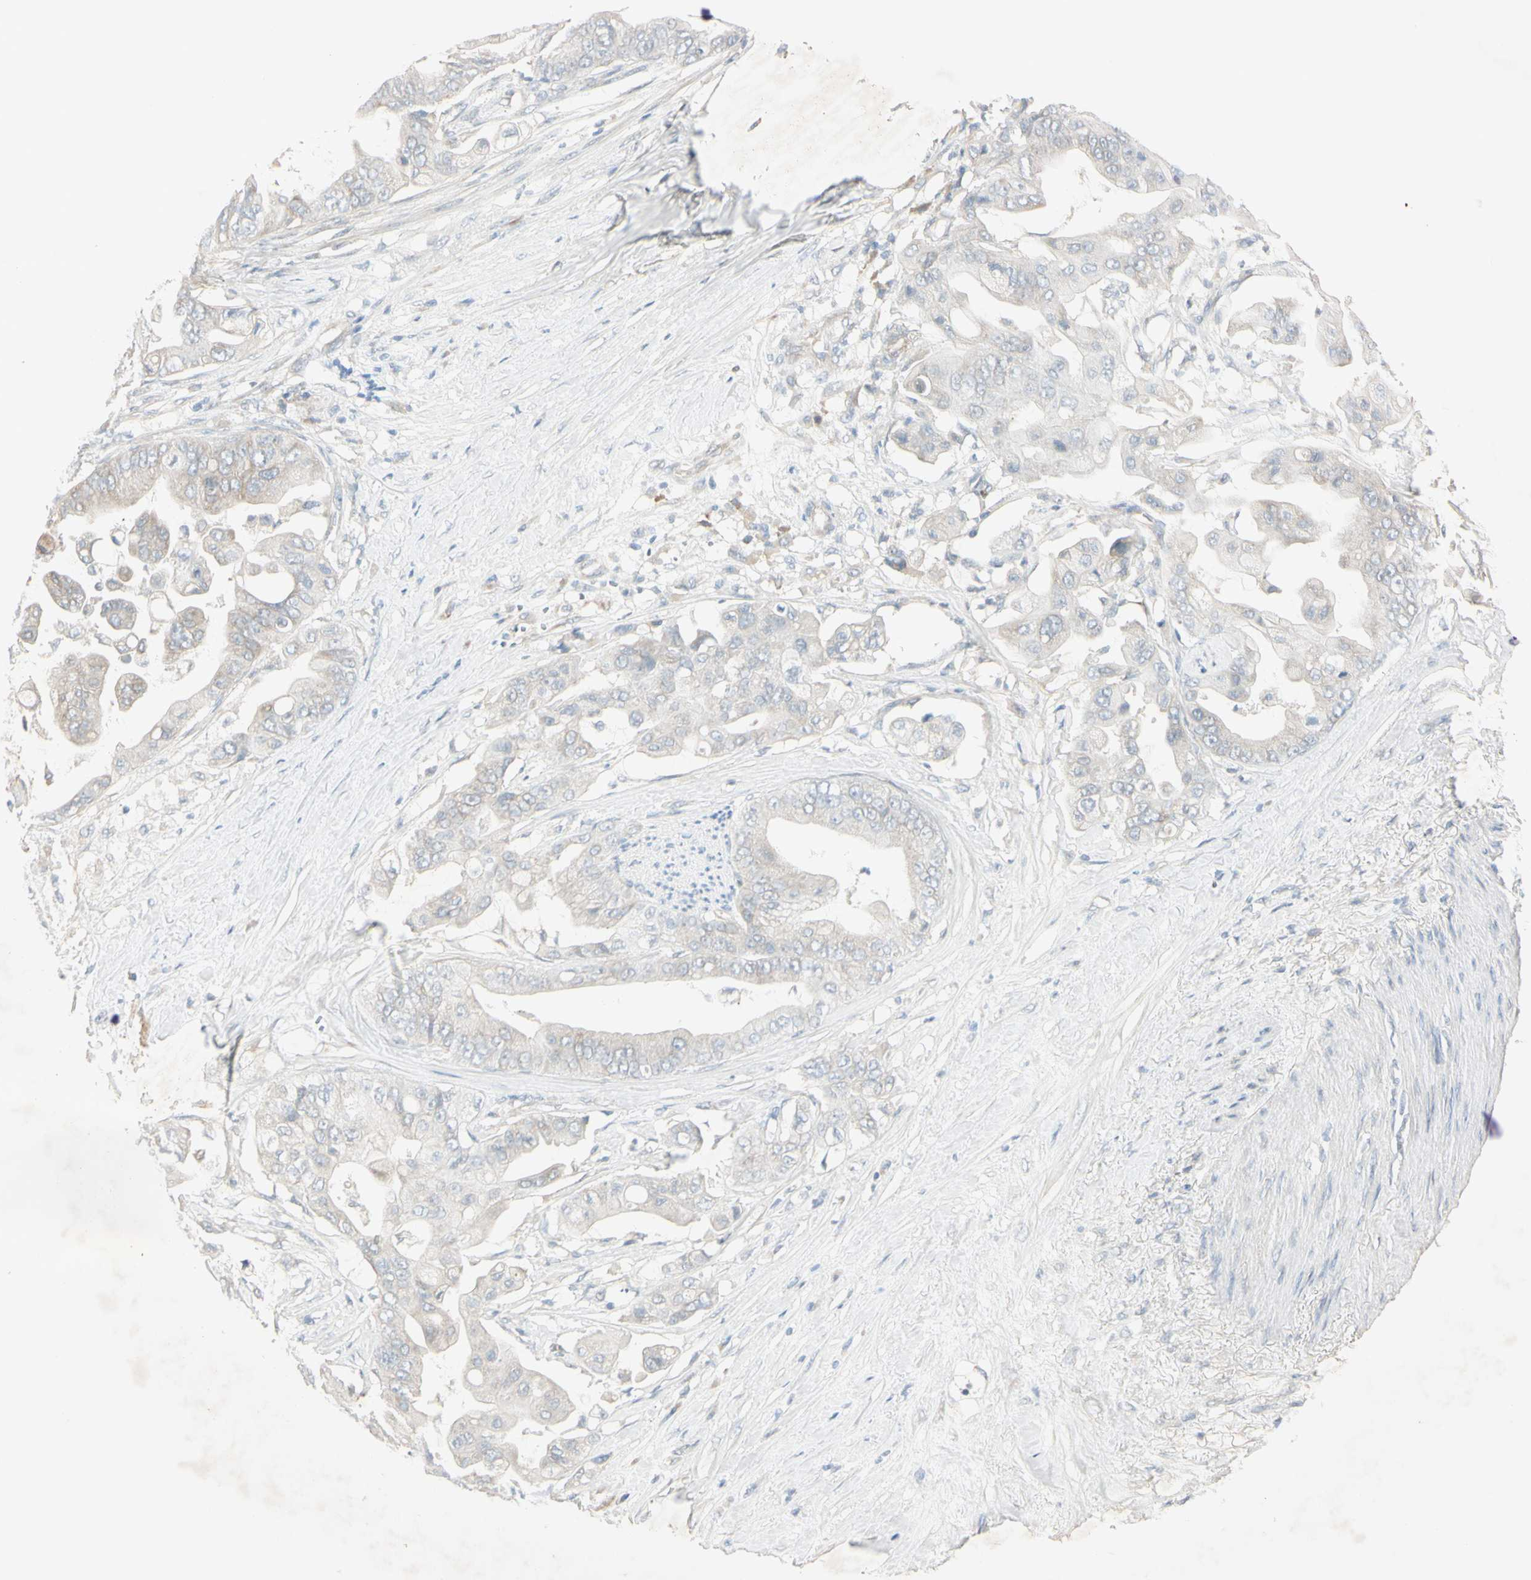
{"staining": {"intensity": "negative", "quantity": "none", "location": "none"}, "tissue": "pancreatic cancer", "cell_type": "Tumor cells", "image_type": "cancer", "snomed": [{"axis": "morphology", "description": "Adenocarcinoma, NOS"}, {"axis": "topography", "description": "Pancreas"}], "caption": "DAB (3,3'-diaminobenzidine) immunohistochemical staining of pancreatic adenocarcinoma exhibits no significant positivity in tumor cells.", "gene": "AATK", "patient": {"sex": "female", "age": 75}}